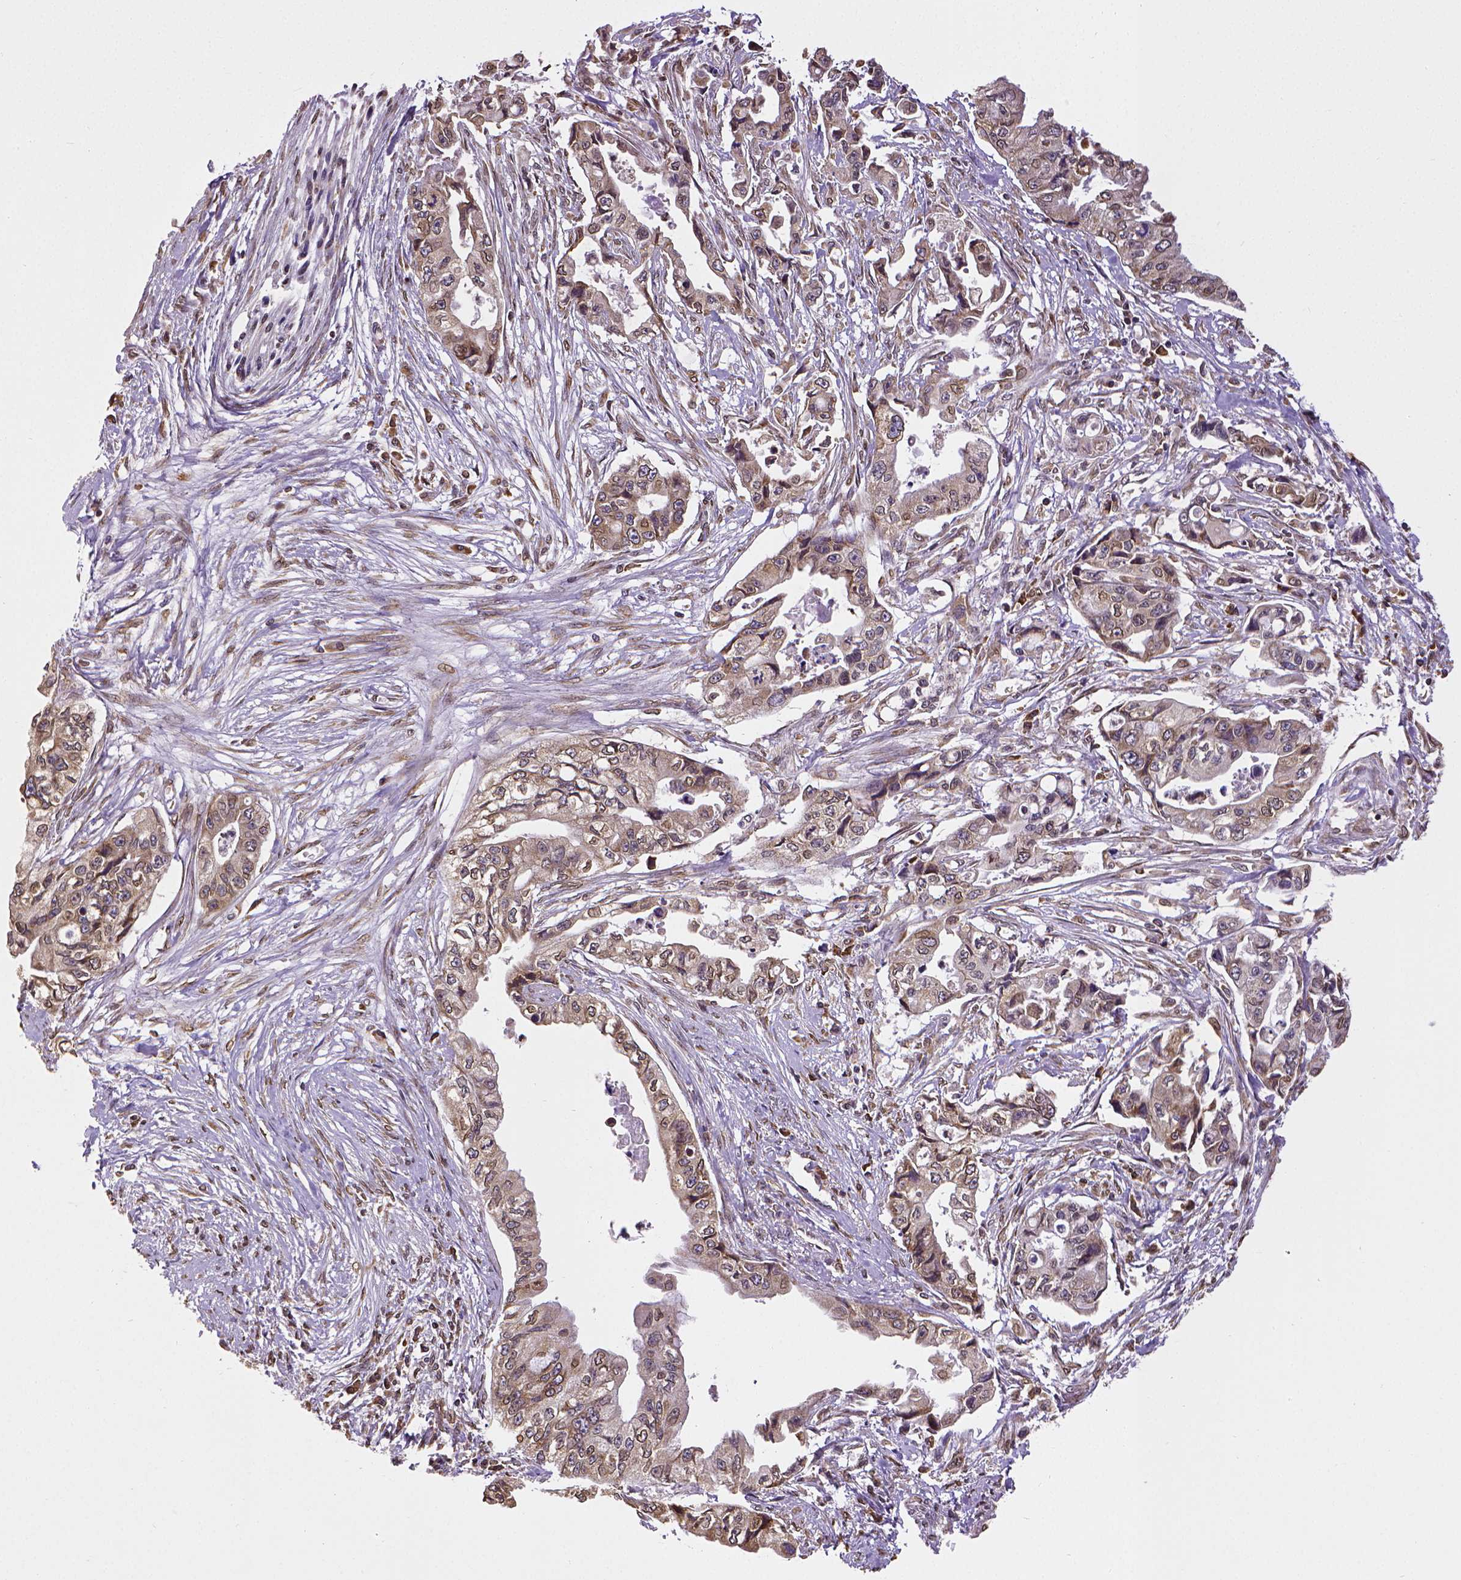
{"staining": {"intensity": "moderate", "quantity": "25%-75%", "location": "cytoplasmic/membranous,nuclear"}, "tissue": "pancreatic cancer", "cell_type": "Tumor cells", "image_type": "cancer", "snomed": [{"axis": "morphology", "description": "Adenocarcinoma, NOS"}, {"axis": "topography", "description": "Pancreas"}], "caption": "This micrograph shows pancreatic cancer (adenocarcinoma) stained with immunohistochemistry (IHC) to label a protein in brown. The cytoplasmic/membranous and nuclear of tumor cells show moderate positivity for the protein. Nuclei are counter-stained blue.", "gene": "MTDH", "patient": {"sex": "male", "age": 66}}